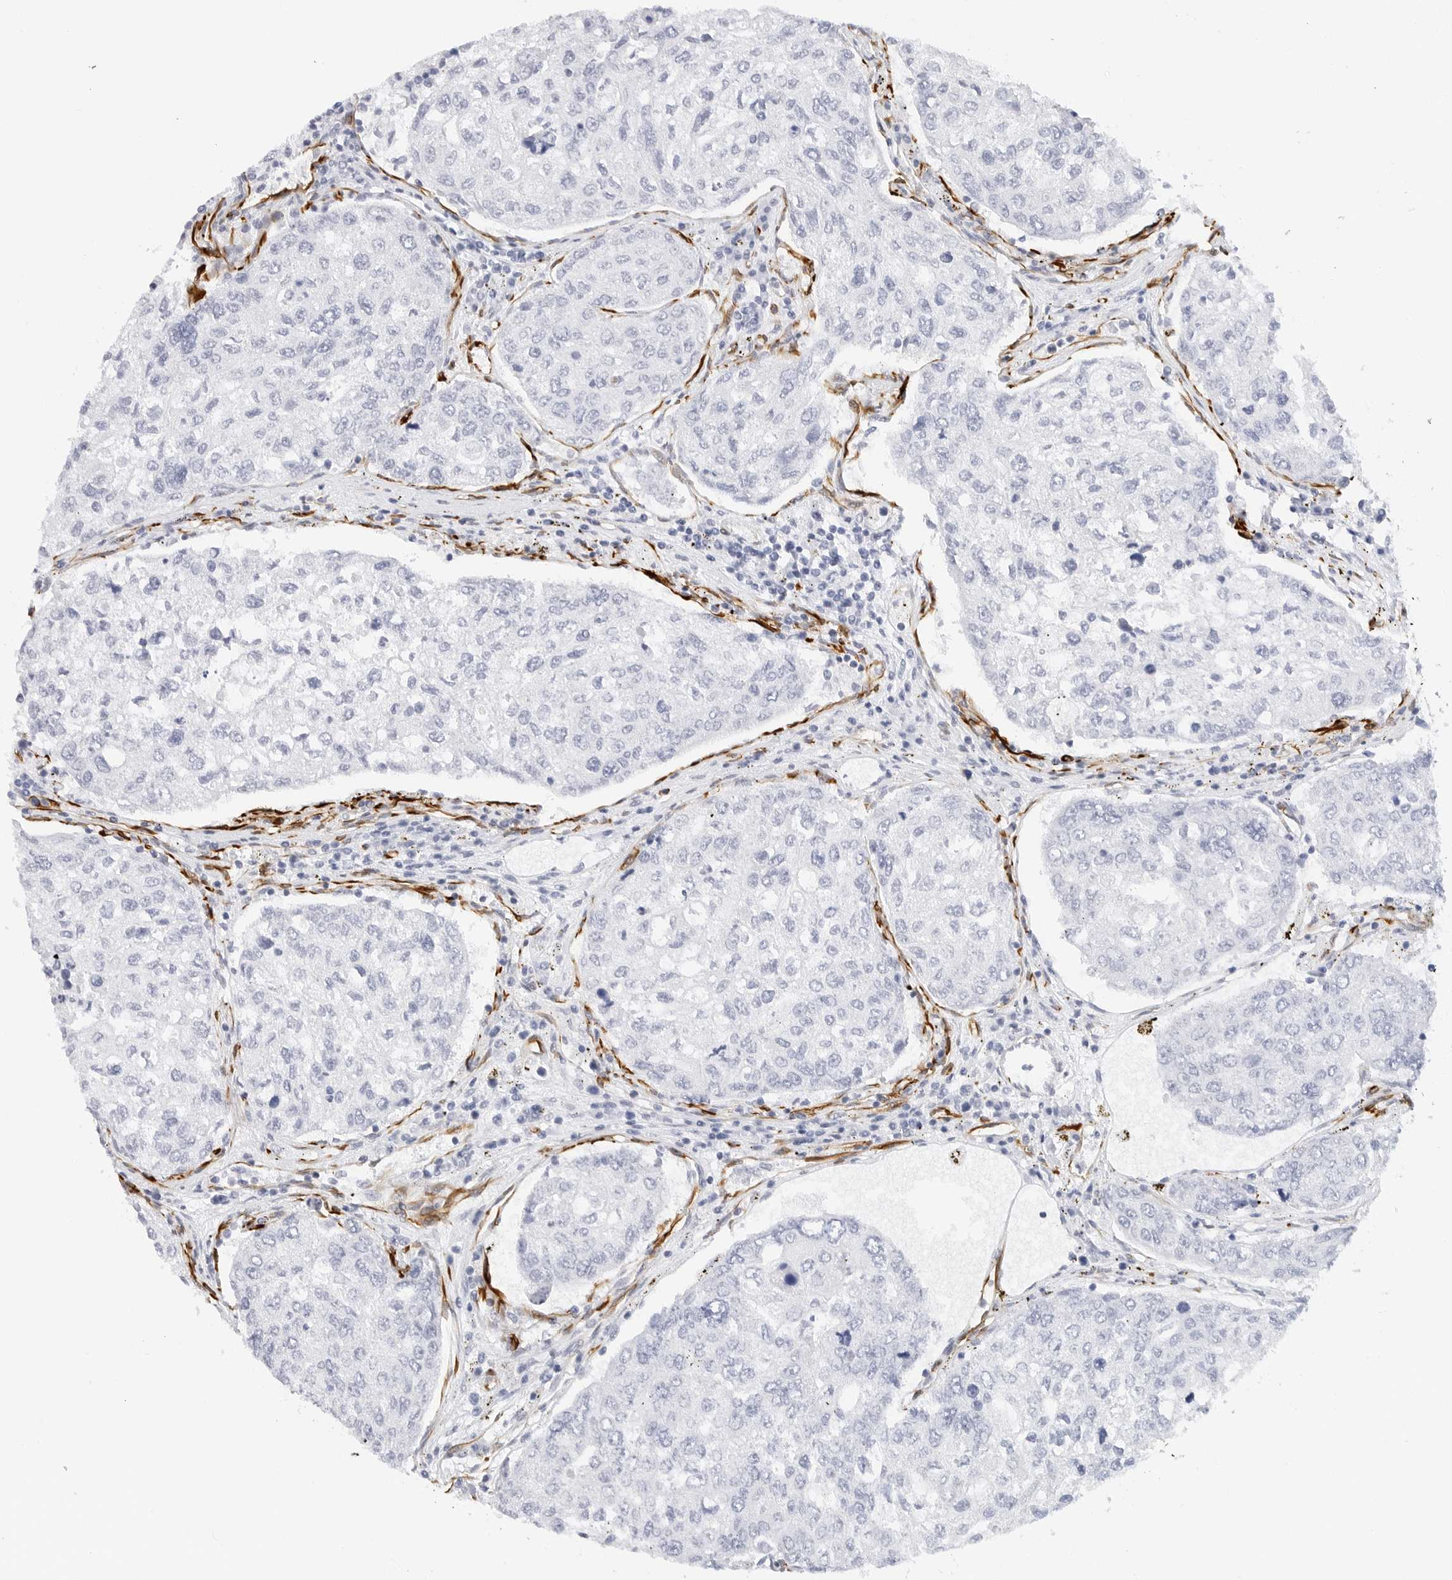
{"staining": {"intensity": "negative", "quantity": "none", "location": "none"}, "tissue": "urothelial cancer", "cell_type": "Tumor cells", "image_type": "cancer", "snomed": [{"axis": "morphology", "description": "Urothelial carcinoma, High grade"}, {"axis": "topography", "description": "Lymph node"}, {"axis": "topography", "description": "Urinary bladder"}], "caption": "High-grade urothelial carcinoma stained for a protein using immunohistochemistry (IHC) displays no positivity tumor cells.", "gene": "NES", "patient": {"sex": "male", "age": 51}}